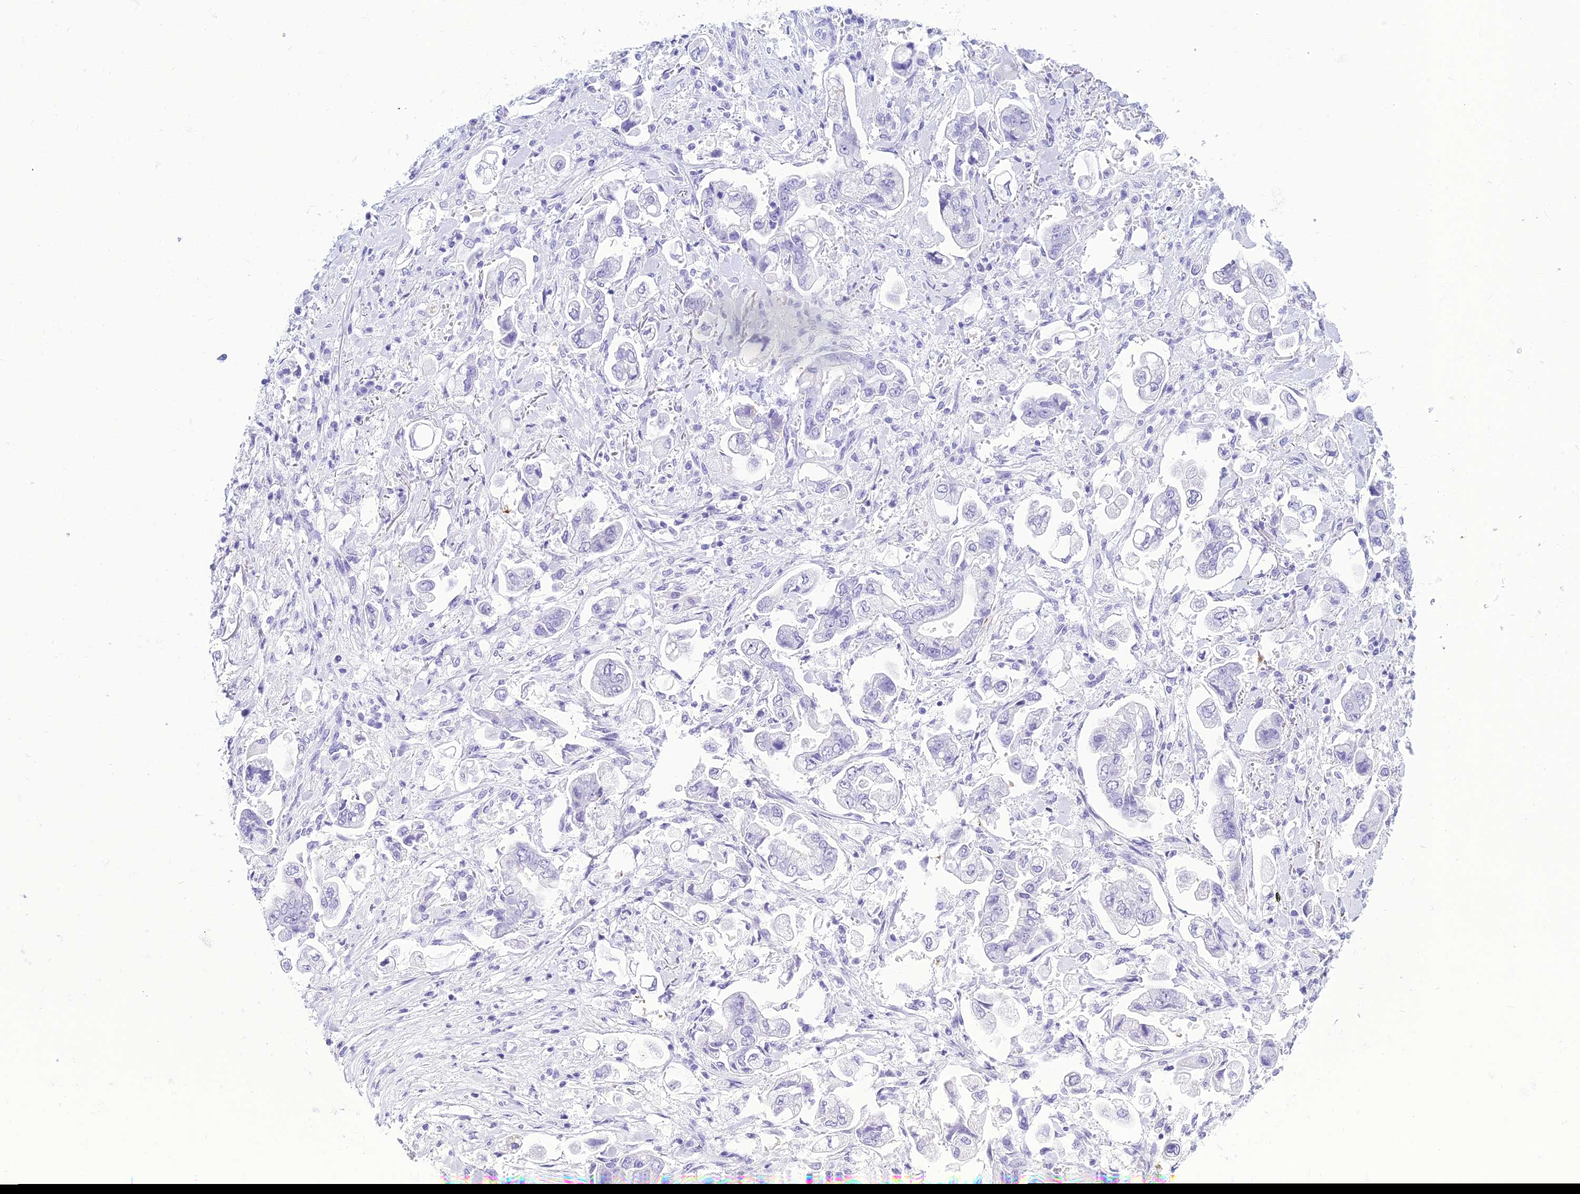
{"staining": {"intensity": "negative", "quantity": "none", "location": "none"}, "tissue": "stomach cancer", "cell_type": "Tumor cells", "image_type": "cancer", "snomed": [{"axis": "morphology", "description": "Adenocarcinoma, NOS"}, {"axis": "topography", "description": "Stomach"}], "caption": "Immunohistochemical staining of adenocarcinoma (stomach) reveals no significant expression in tumor cells. (DAB (3,3'-diaminobenzidine) IHC with hematoxylin counter stain).", "gene": "ZNF442", "patient": {"sex": "male", "age": 62}}